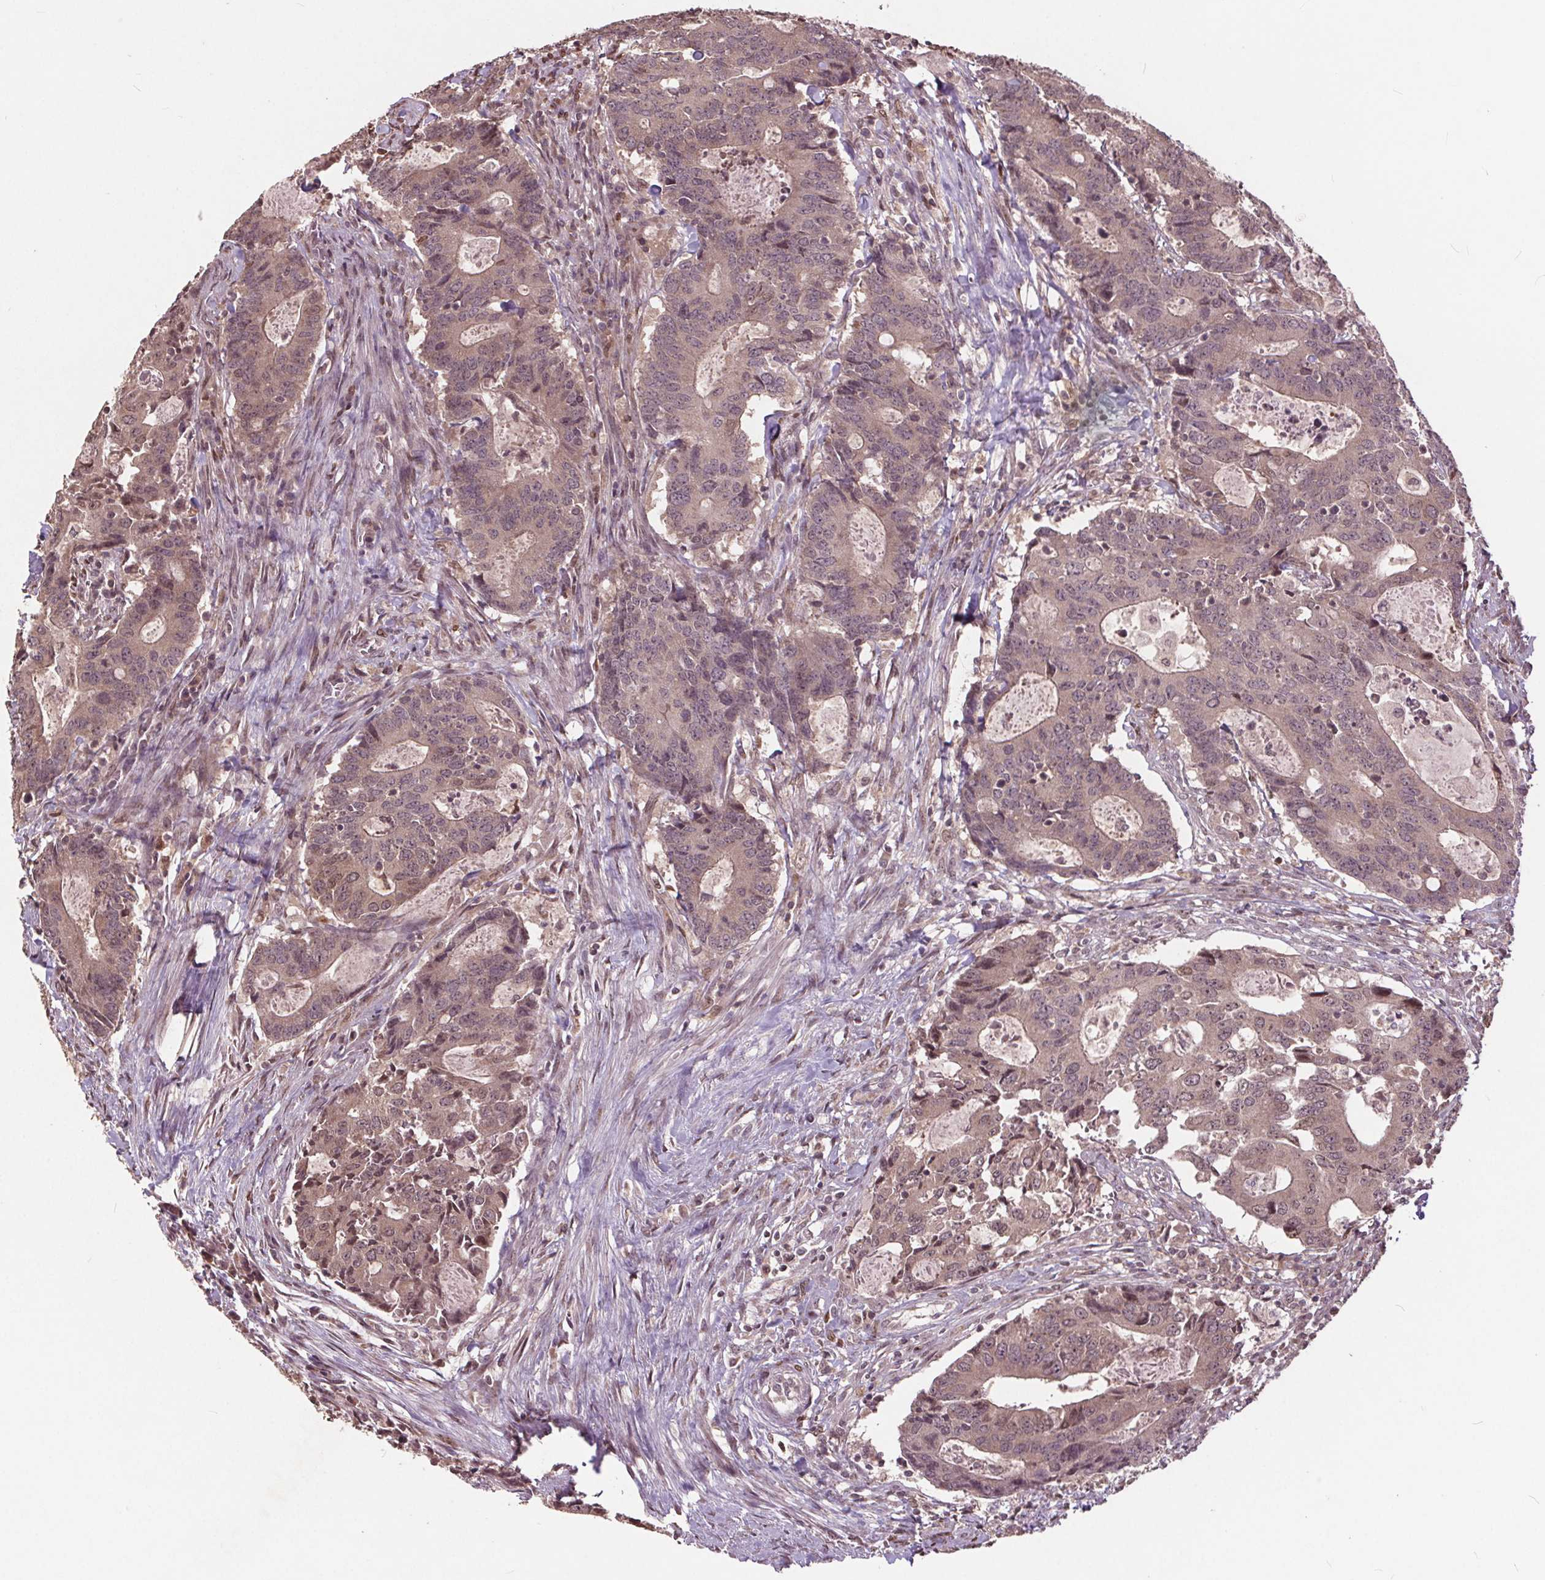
{"staining": {"intensity": "weak", "quantity": ">75%", "location": "cytoplasmic/membranous,nuclear"}, "tissue": "colorectal cancer", "cell_type": "Tumor cells", "image_type": "cancer", "snomed": [{"axis": "morphology", "description": "Adenocarcinoma, NOS"}, {"axis": "topography", "description": "Colon"}], "caption": "Immunohistochemical staining of human colorectal cancer exhibits low levels of weak cytoplasmic/membranous and nuclear protein positivity in about >75% of tumor cells.", "gene": "HIF1AN", "patient": {"sex": "male", "age": 67}}